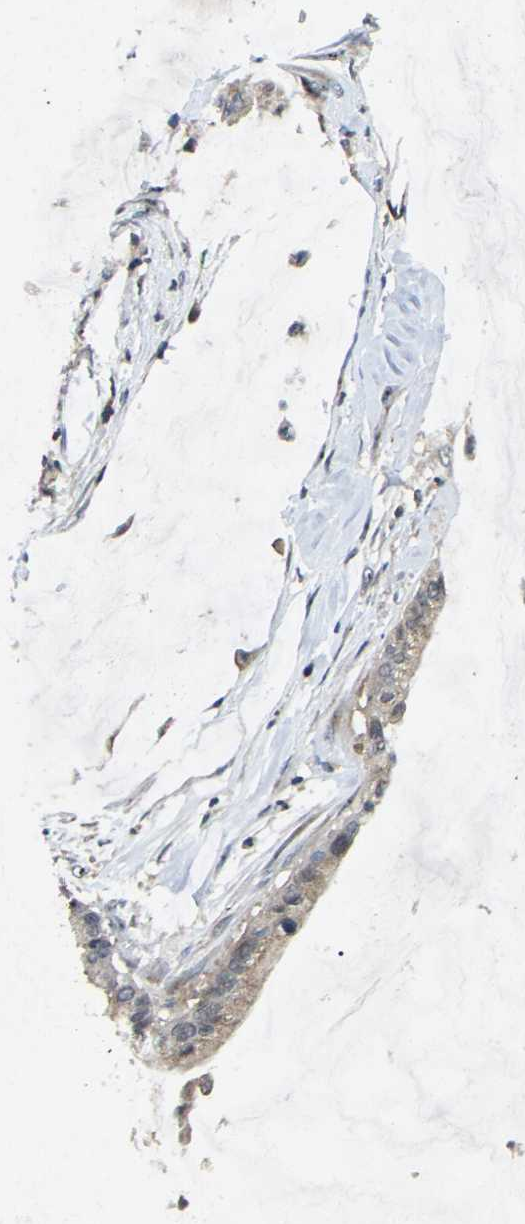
{"staining": {"intensity": "weak", "quantity": ">75%", "location": "cytoplasmic/membranous,nuclear"}, "tissue": "pancreatic cancer", "cell_type": "Tumor cells", "image_type": "cancer", "snomed": [{"axis": "morphology", "description": "Adenocarcinoma, NOS"}, {"axis": "topography", "description": "Pancreas"}], "caption": "Human adenocarcinoma (pancreatic) stained with a brown dye demonstrates weak cytoplasmic/membranous and nuclear positive staining in about >75% of tumor cells.", "gene": "RBM28", "patient": {"sex": "male", "age": 41}}